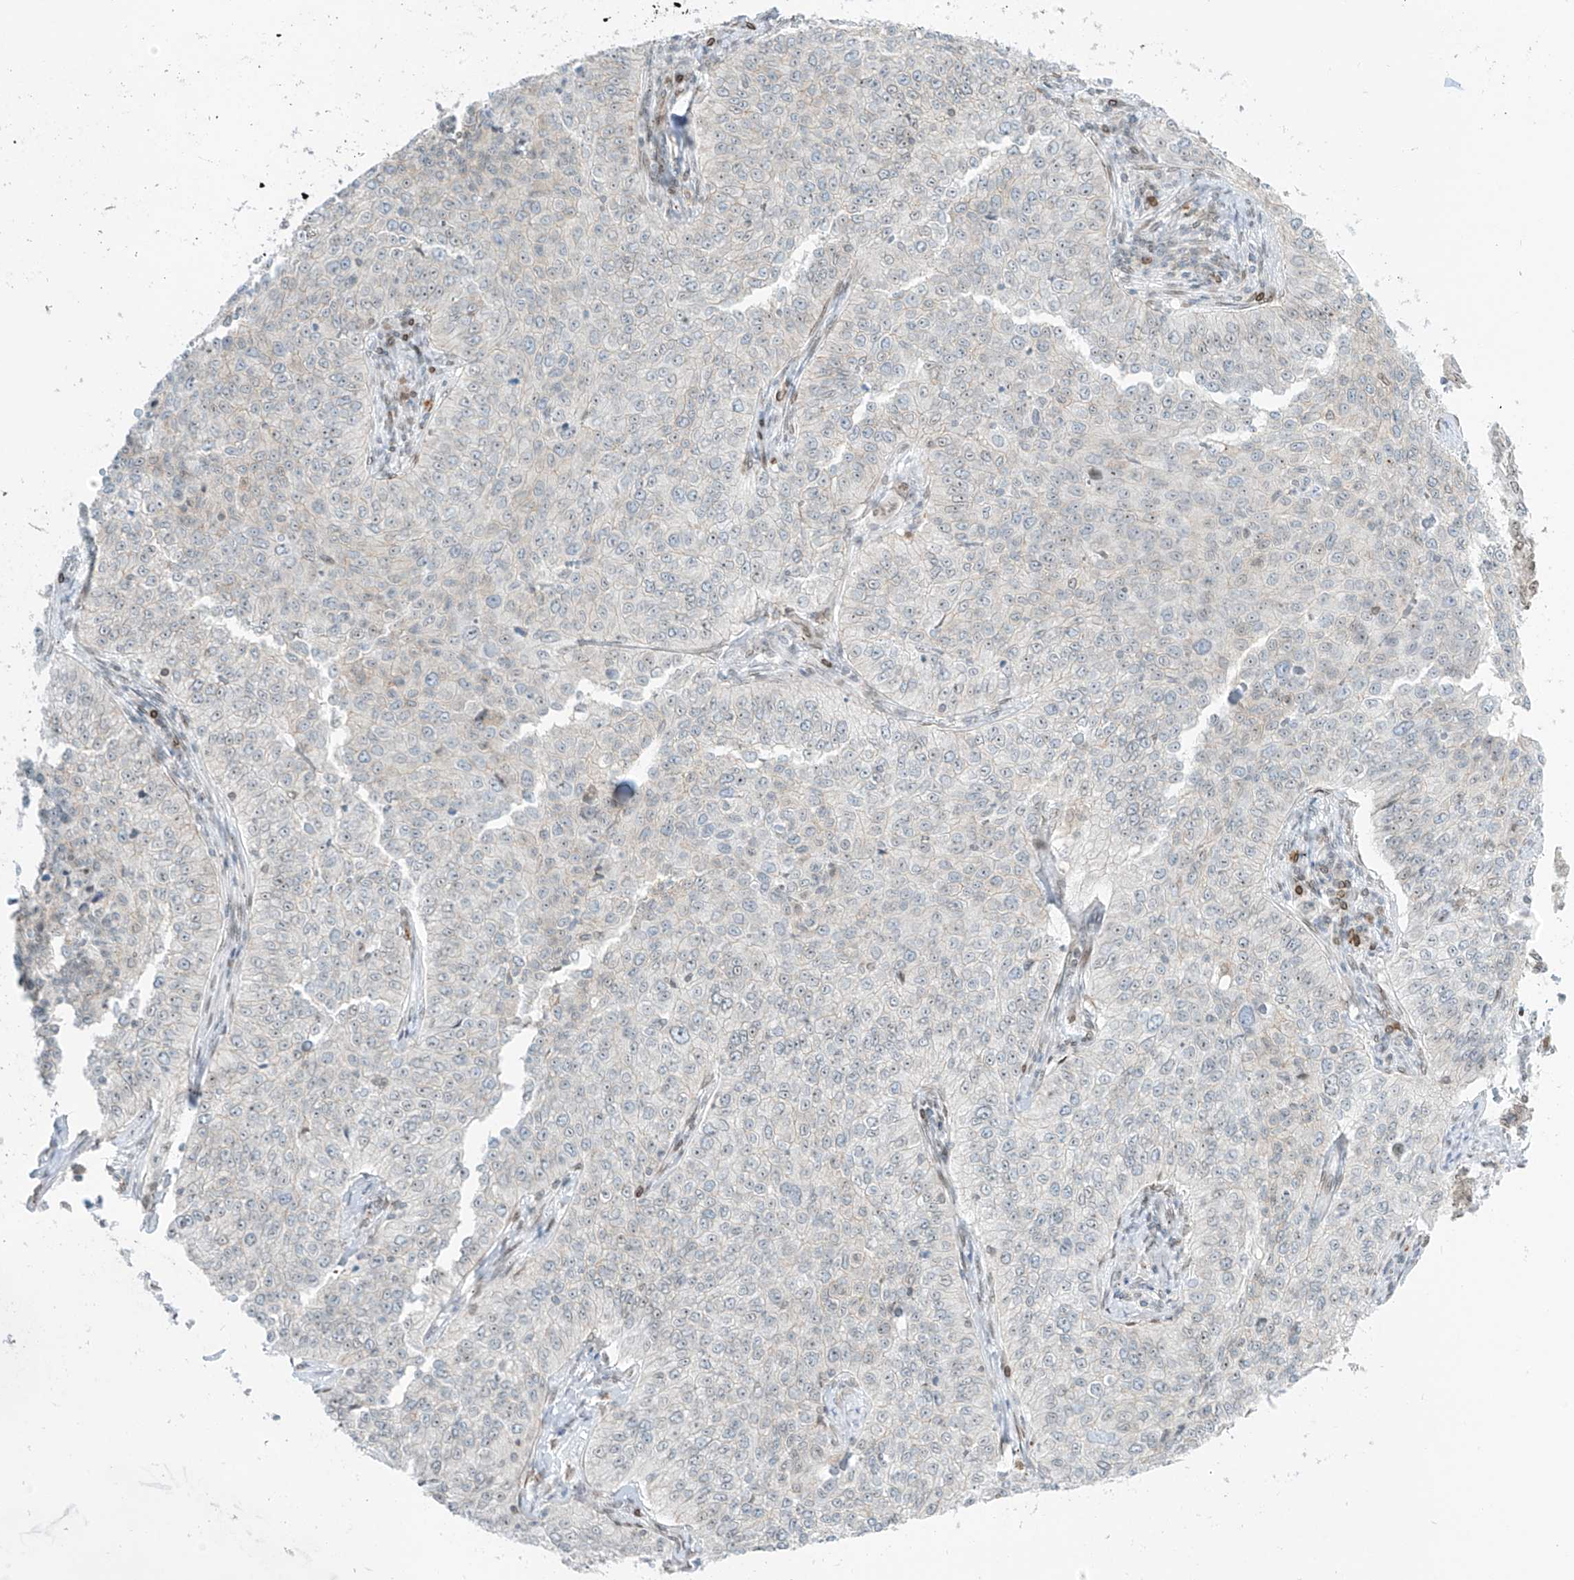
{"staining": {"intensity": "weak", "quantity": "<25%", "location": "cytoplasmic/membranous,nuclear"}, "tissue": "cervical cancer", "cell_type": "Tumor cells", "image_type": "cancer", "snomed": [{"axis": "morphology", "description": "Squamous cell carcinoma, NOS"}, {"axis": "topography", "description": "Cervix"}], "caption": "Immunohistochemistry (IHC) micrograph of neoplastic tissue: human cervical squamous cell carcinoma stained with DAB (3,3'-diaminobenzidine) exhibits no significant protein positivity in tumor cells.", "gene": "SAMD15", "patient": {"sex": "female", "age": 35}}